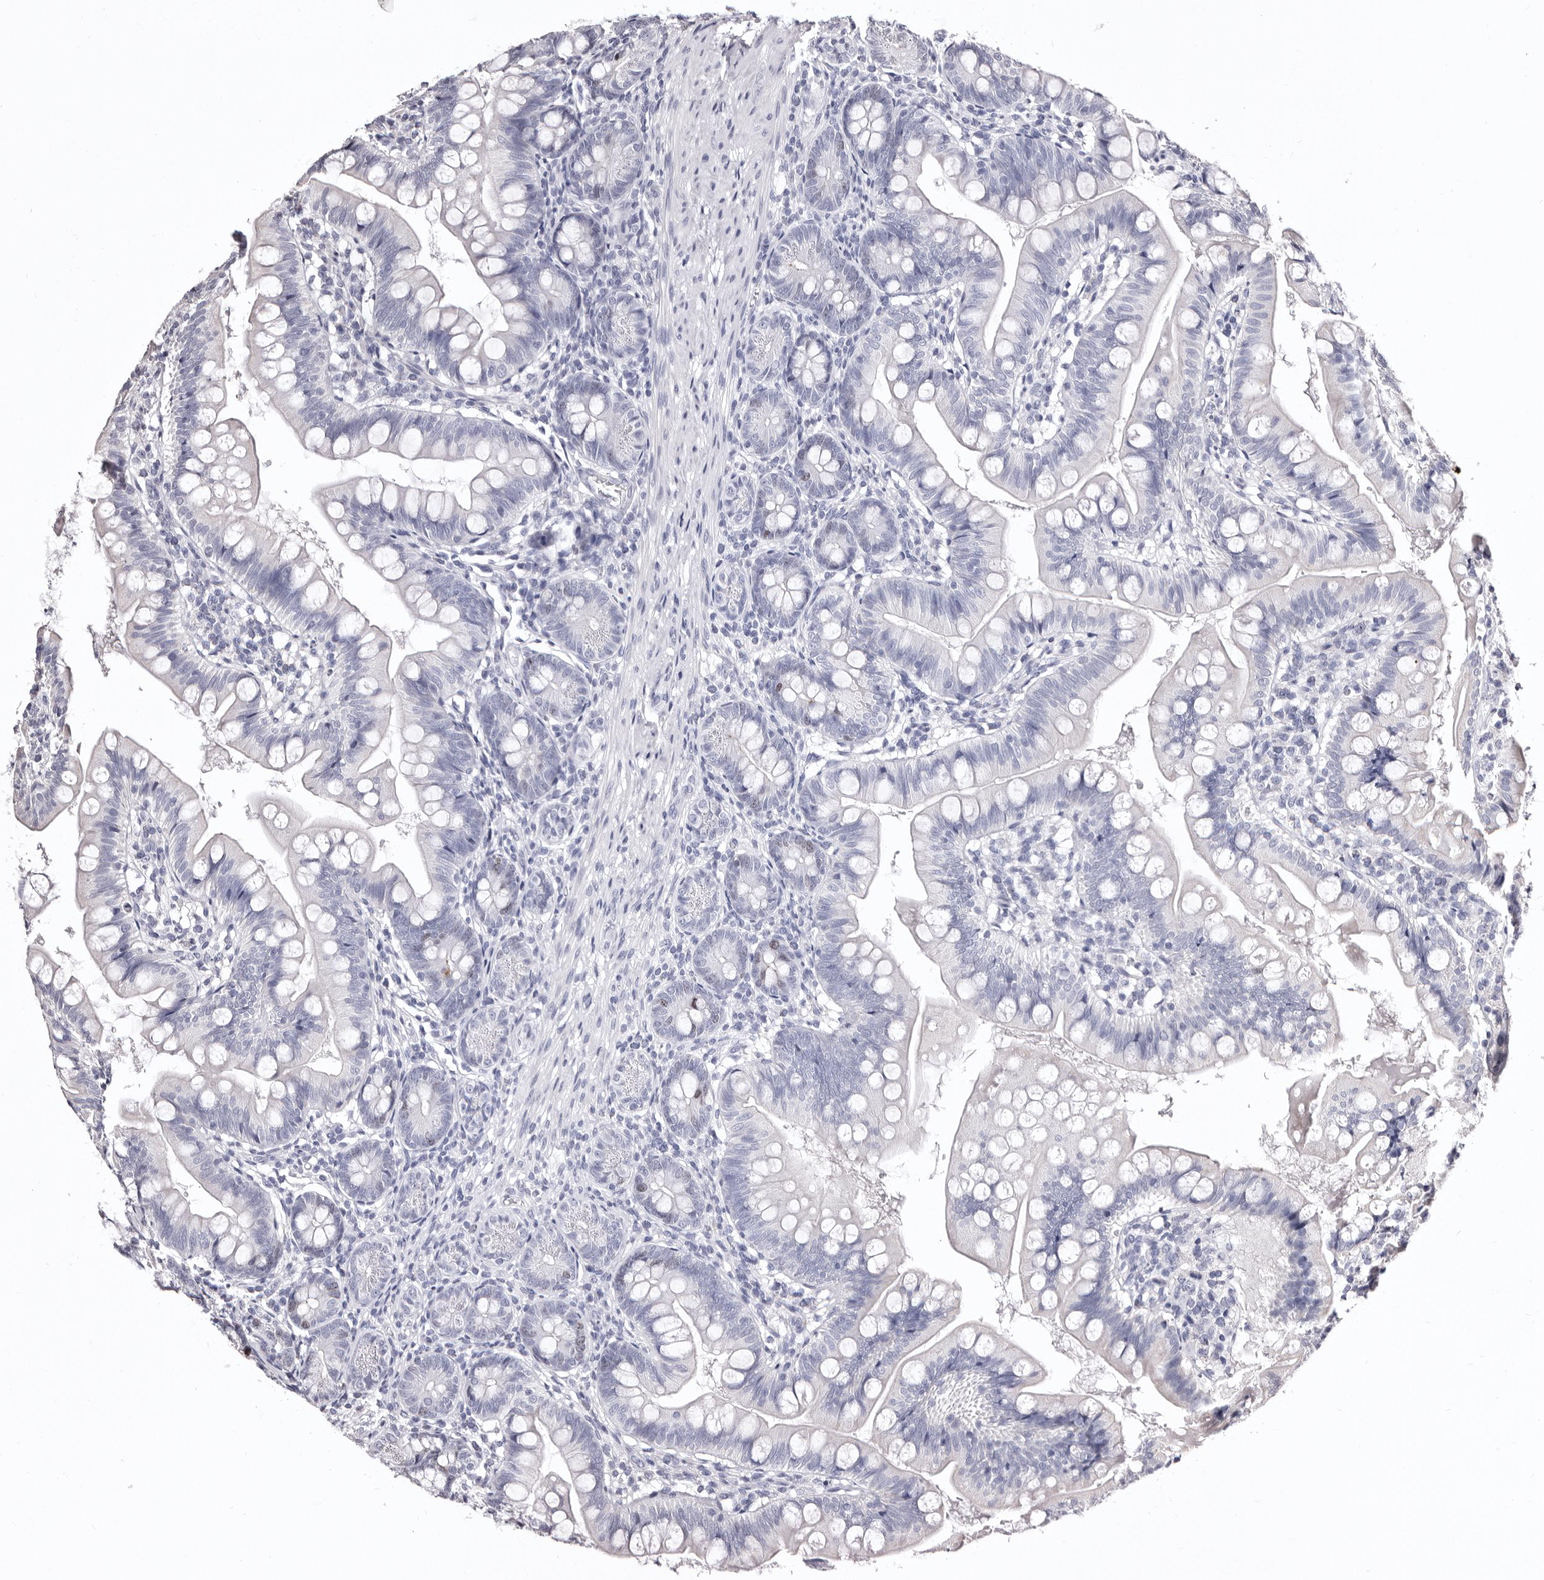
{"staining": {"intensity": "negative", "quantity": "none", "location": "none"}, "tissue": "small intestine", "cell_type": "Glandular cells", "image_type": "normal", "snomed": [{"axis": "morphology", "description": "Normal tissue, NOS"}, {"axis": "topography", "description": "Small intestine"}], "caption": "Glandular cells show no significant protein expression in benign small intestine.", "gene": "CDCA8", "patient": {"sex": "male", "age": 7}}